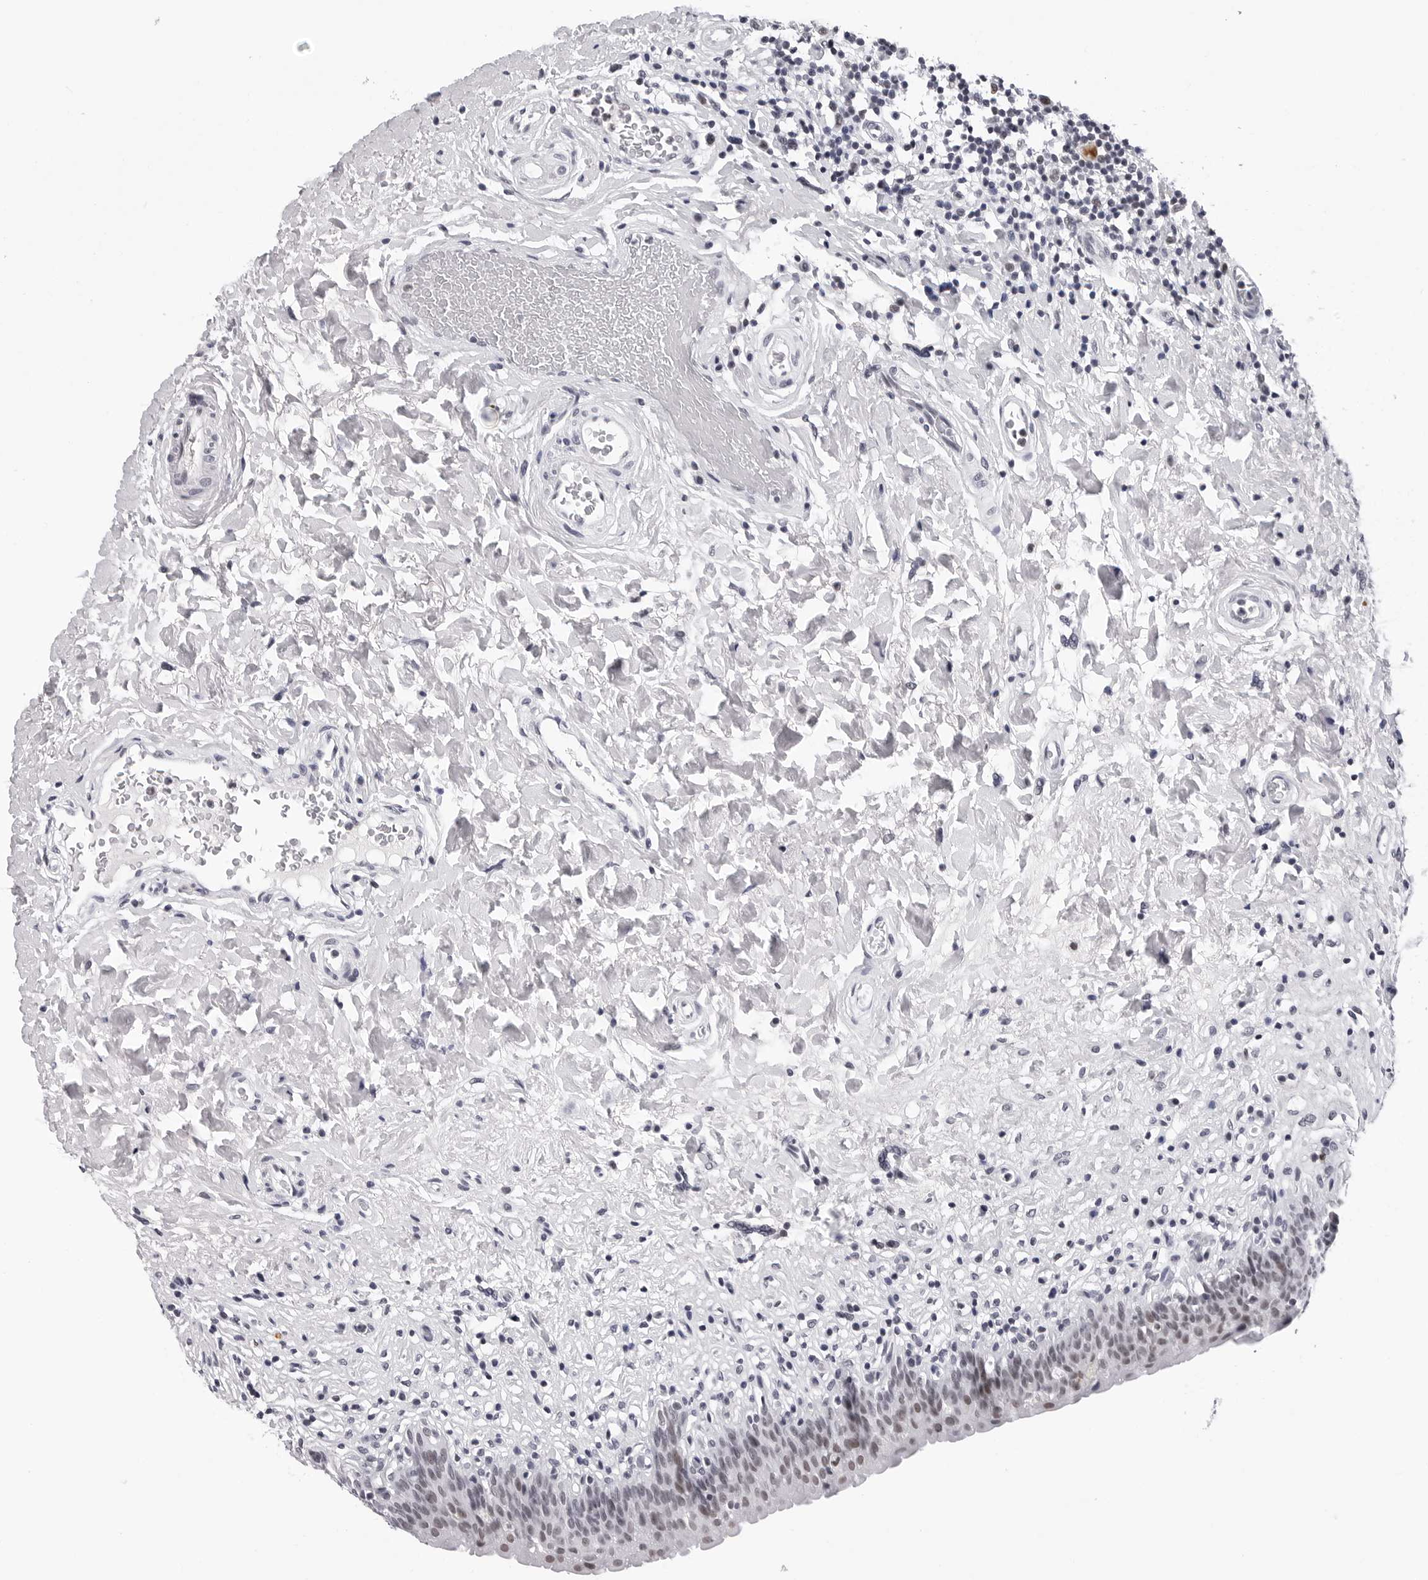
{"staining": {"intensity": "weak", "quantity": ">75%", "location": "nuclear"}, "tissue": "urinary bladder", "cell_type": "Urothelial cells", "image_type": "normal", "snomed": [{"axis": "morphology", "description": "Normal tissue, NOS"}, {"axis": "topography", "description": "Urinary bladder"}], "caption": "Immunohistochemical staining of benign urinary bladder reveals >75% levels of weak nuclear protein expression in about >75% of urothelial cells.", "gene": "SF3B4", "patient": {"sex": "male", "age": 83}}